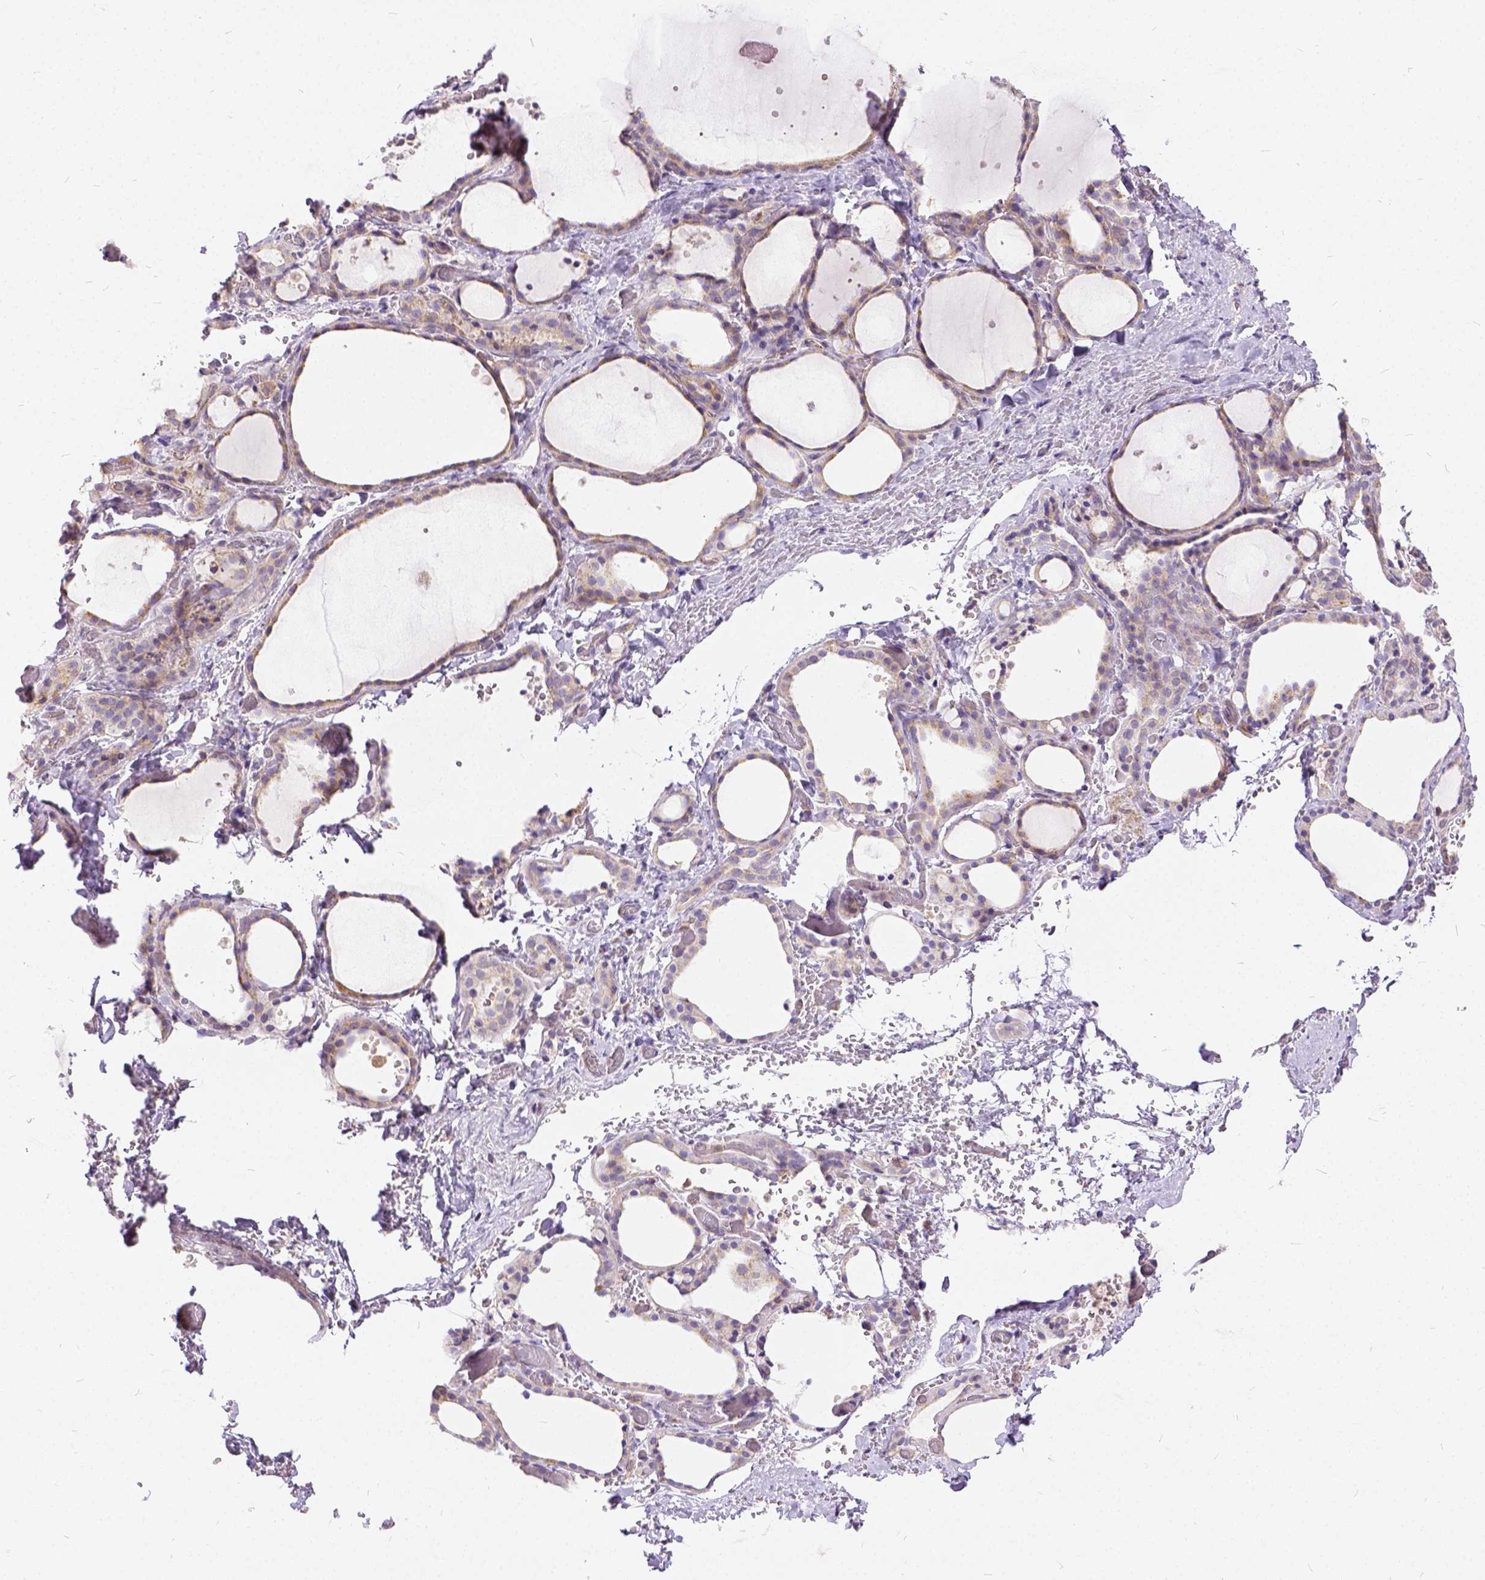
{"staining": {"intensity": "weak", "quantity": "25%-75%", "location": "cytoplasmic/membranous"}, "tissue": "thyroid gland", "cell_type": "Glandular cells", "image_type": "normal", "snomed": [{"axis": "morphology", "description": "Normal tissue, NOS"}, {"axis": "topography", "description": "Thyroid gland"}], "caption": "Immunohistochemical staining of normal thyroid gland displays 25%-75% levels of weak cytoplasmic/membranous protein expression in approximately 25%-75% of glandular cells.", "gene": "CADM4", "patient": {"sex": "female", "age": 36}}